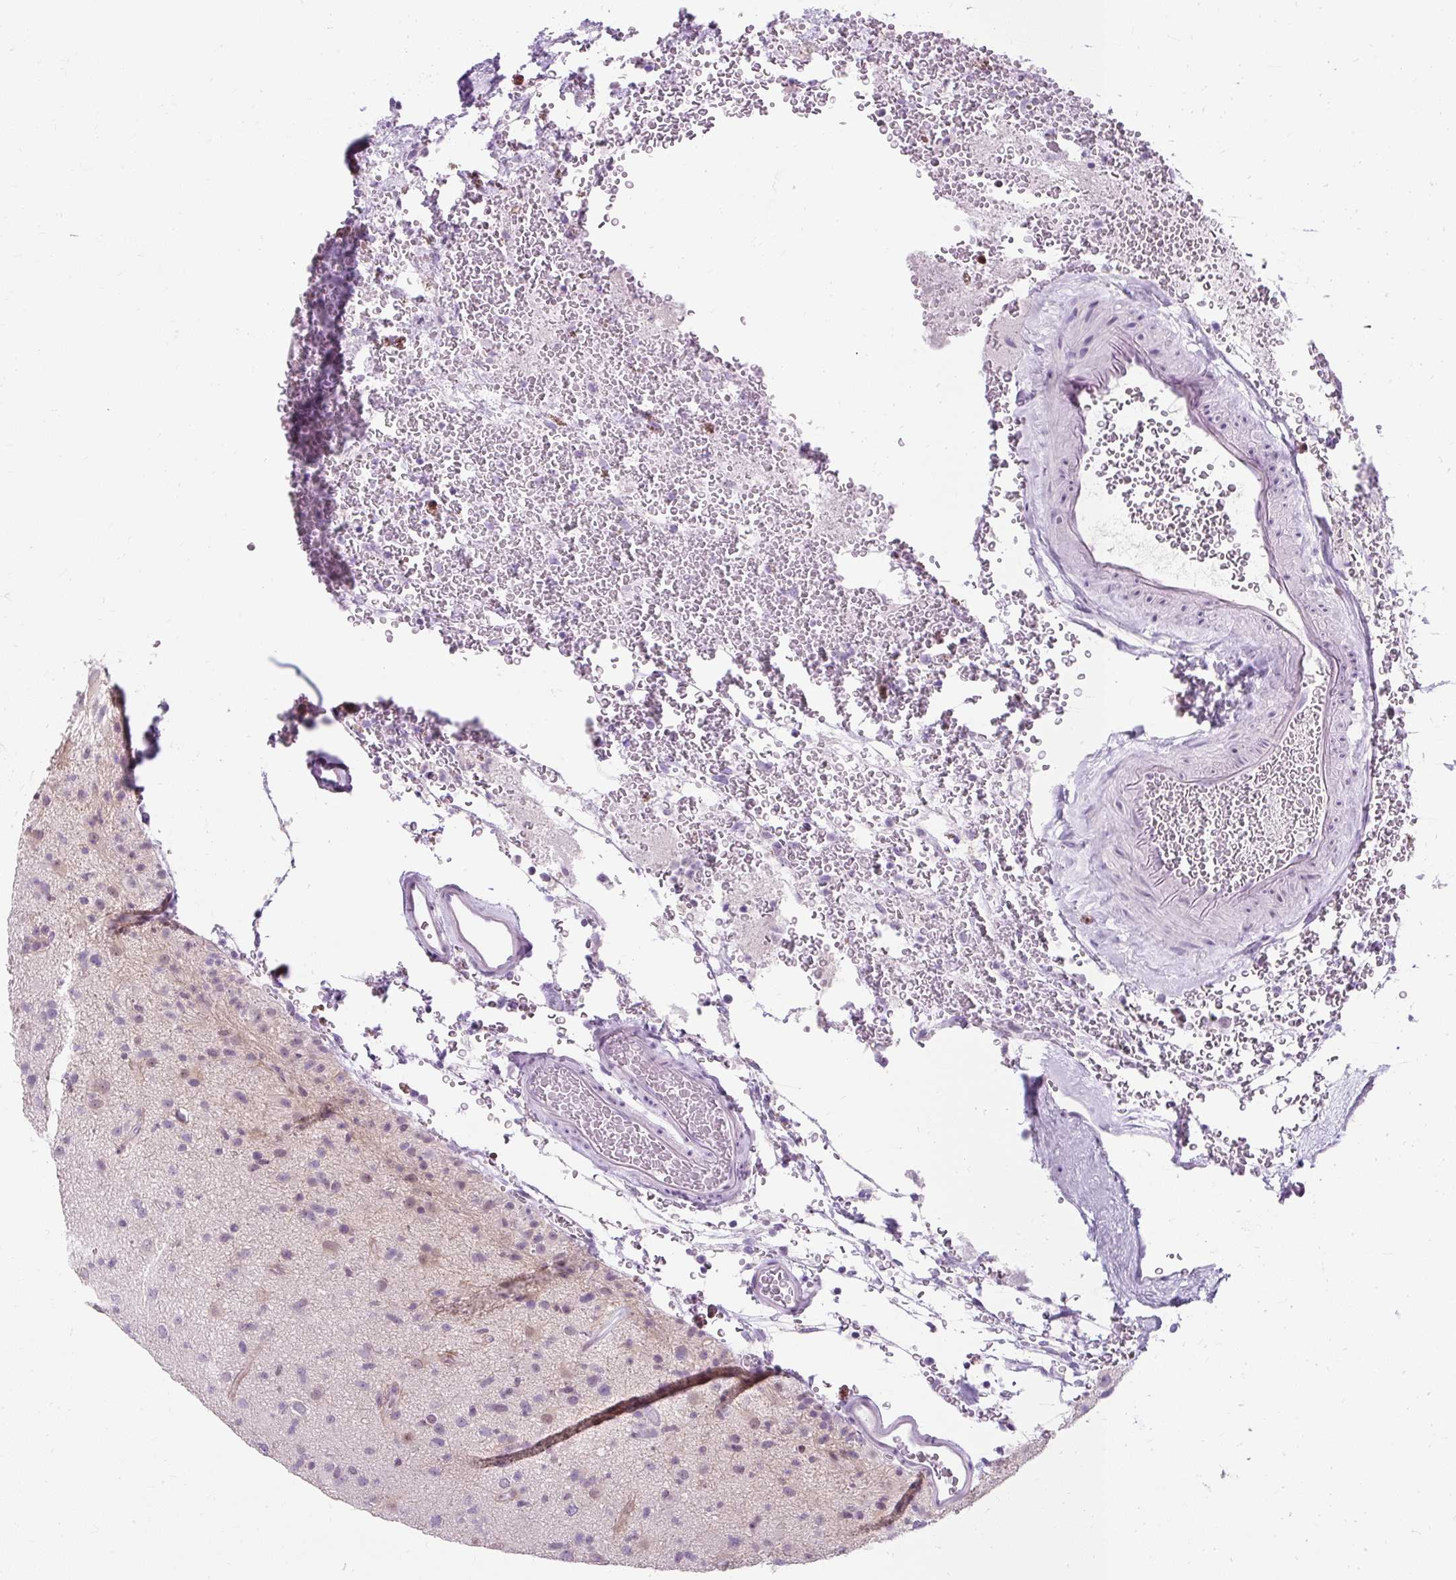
{"staining": {"intensity": "weak", "quantity": "<25%", "location": "nuclear"}, "tissue": "glioma", "cell_type": "Tumor cells", "image_type": "cancer", "snomed": [{"axis": "morphology", "description": "Glioma, malignant, Low grade"}, {"axis": "topography", "description": "Brain"}], "caption": "IHC micrograph of neoplastic tissue: human glioma stained with DAB (3,3'-diaminobenzidine) reveals no significant protein expression in tumor cells.", "gene": "RYBP", "patient": {"sex": "male", "age": 65}}